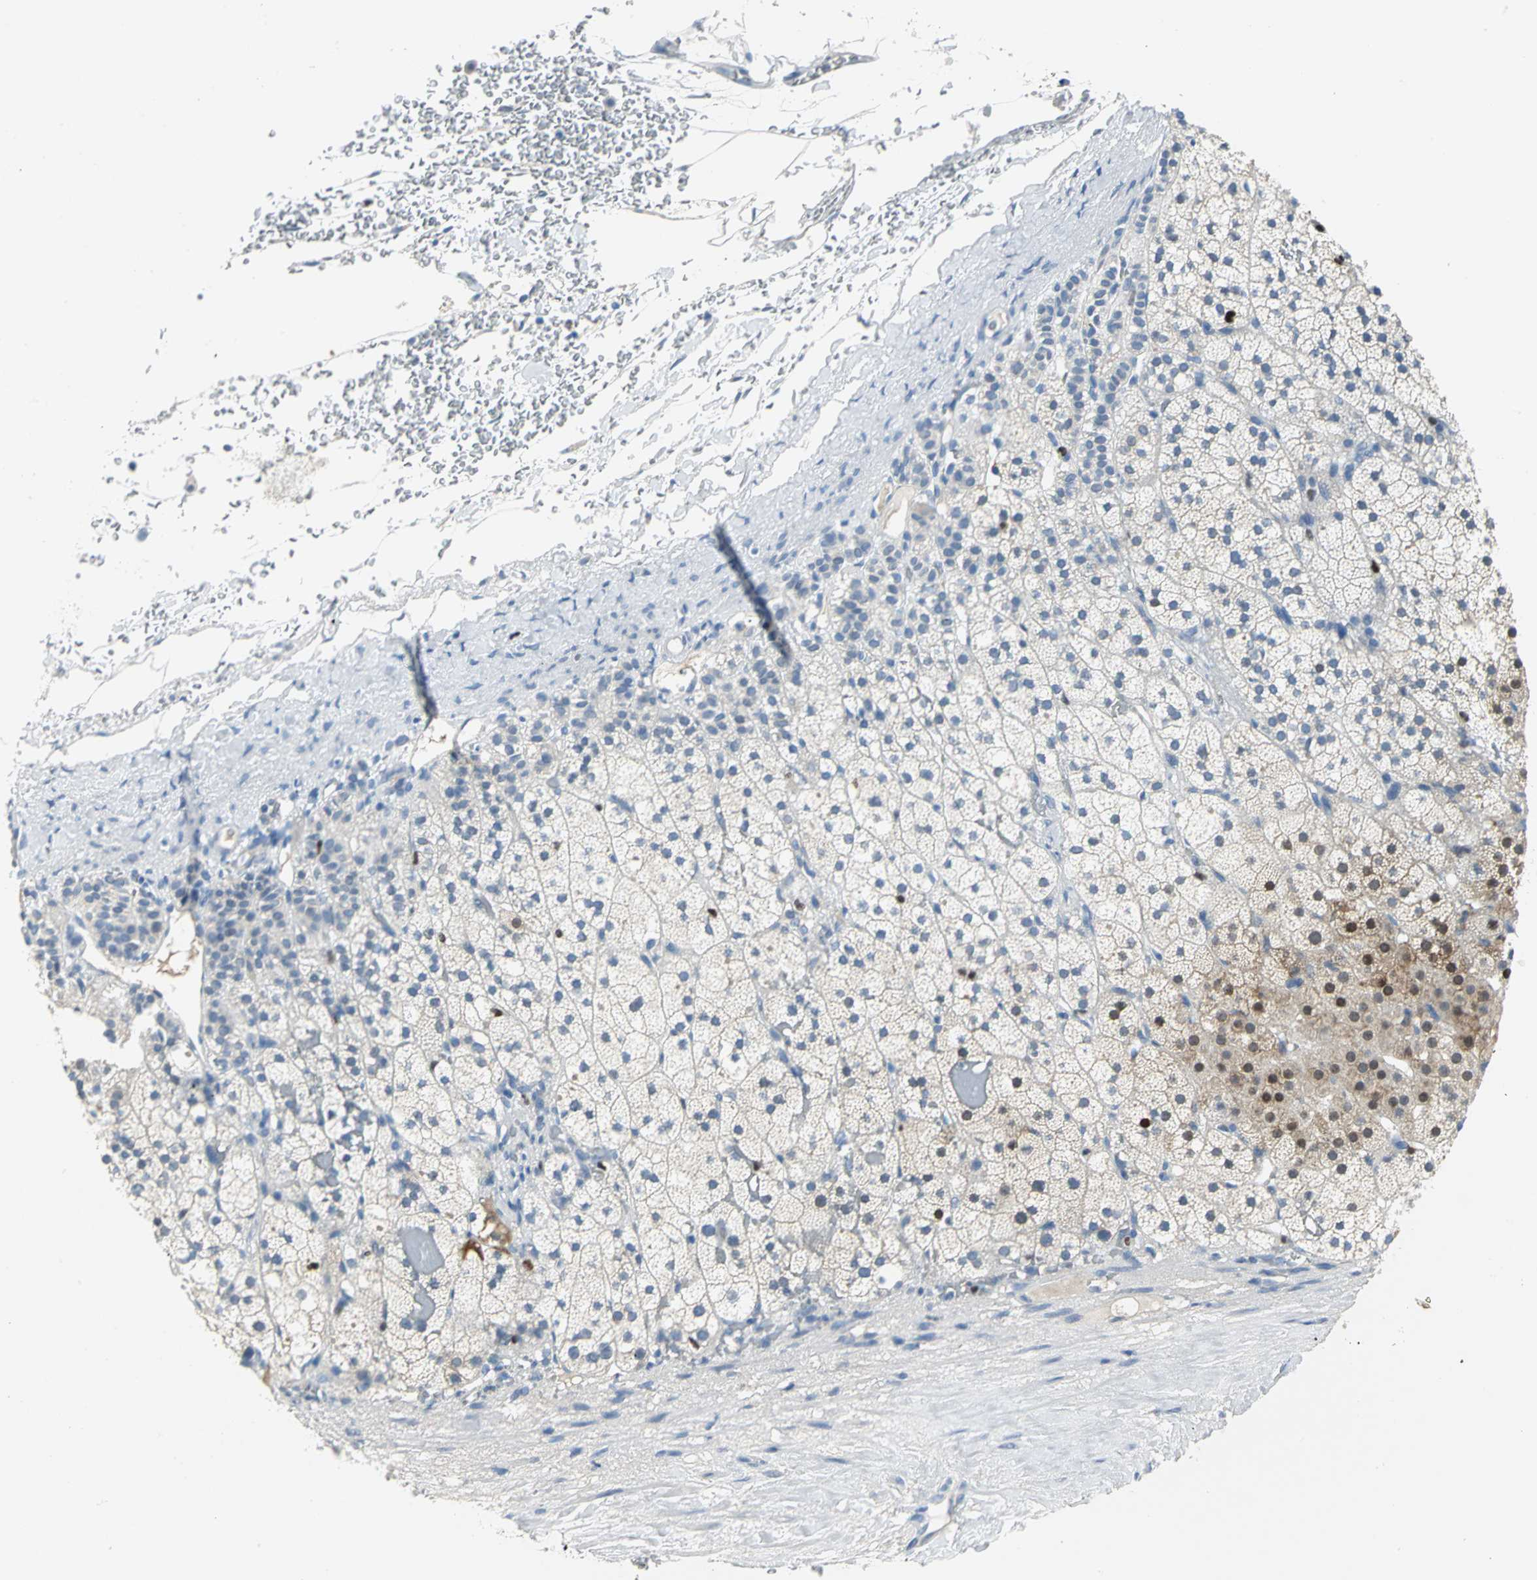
{"staining": {"intensity": "strong", "quantity": "<25%", "location": "cytoplasmic/membranous,nuclear"}, "tissue": "adrenal gland", "cell_type": "Glandular cells", "image_type": "normal", "snomed": [{"axis": "morphology", "description": "Normal tissue, NOS"}, {"axis": "topography", "description": "Adrenal gland"}], "caption": "Protein staining reveals strong cytoplasmic/membranous,nuclear staining in about <25% of glandular cells in unremarkable adrenal gland.", "gene": "MCM4", "patient": {"sex": "male", "age": 35}}